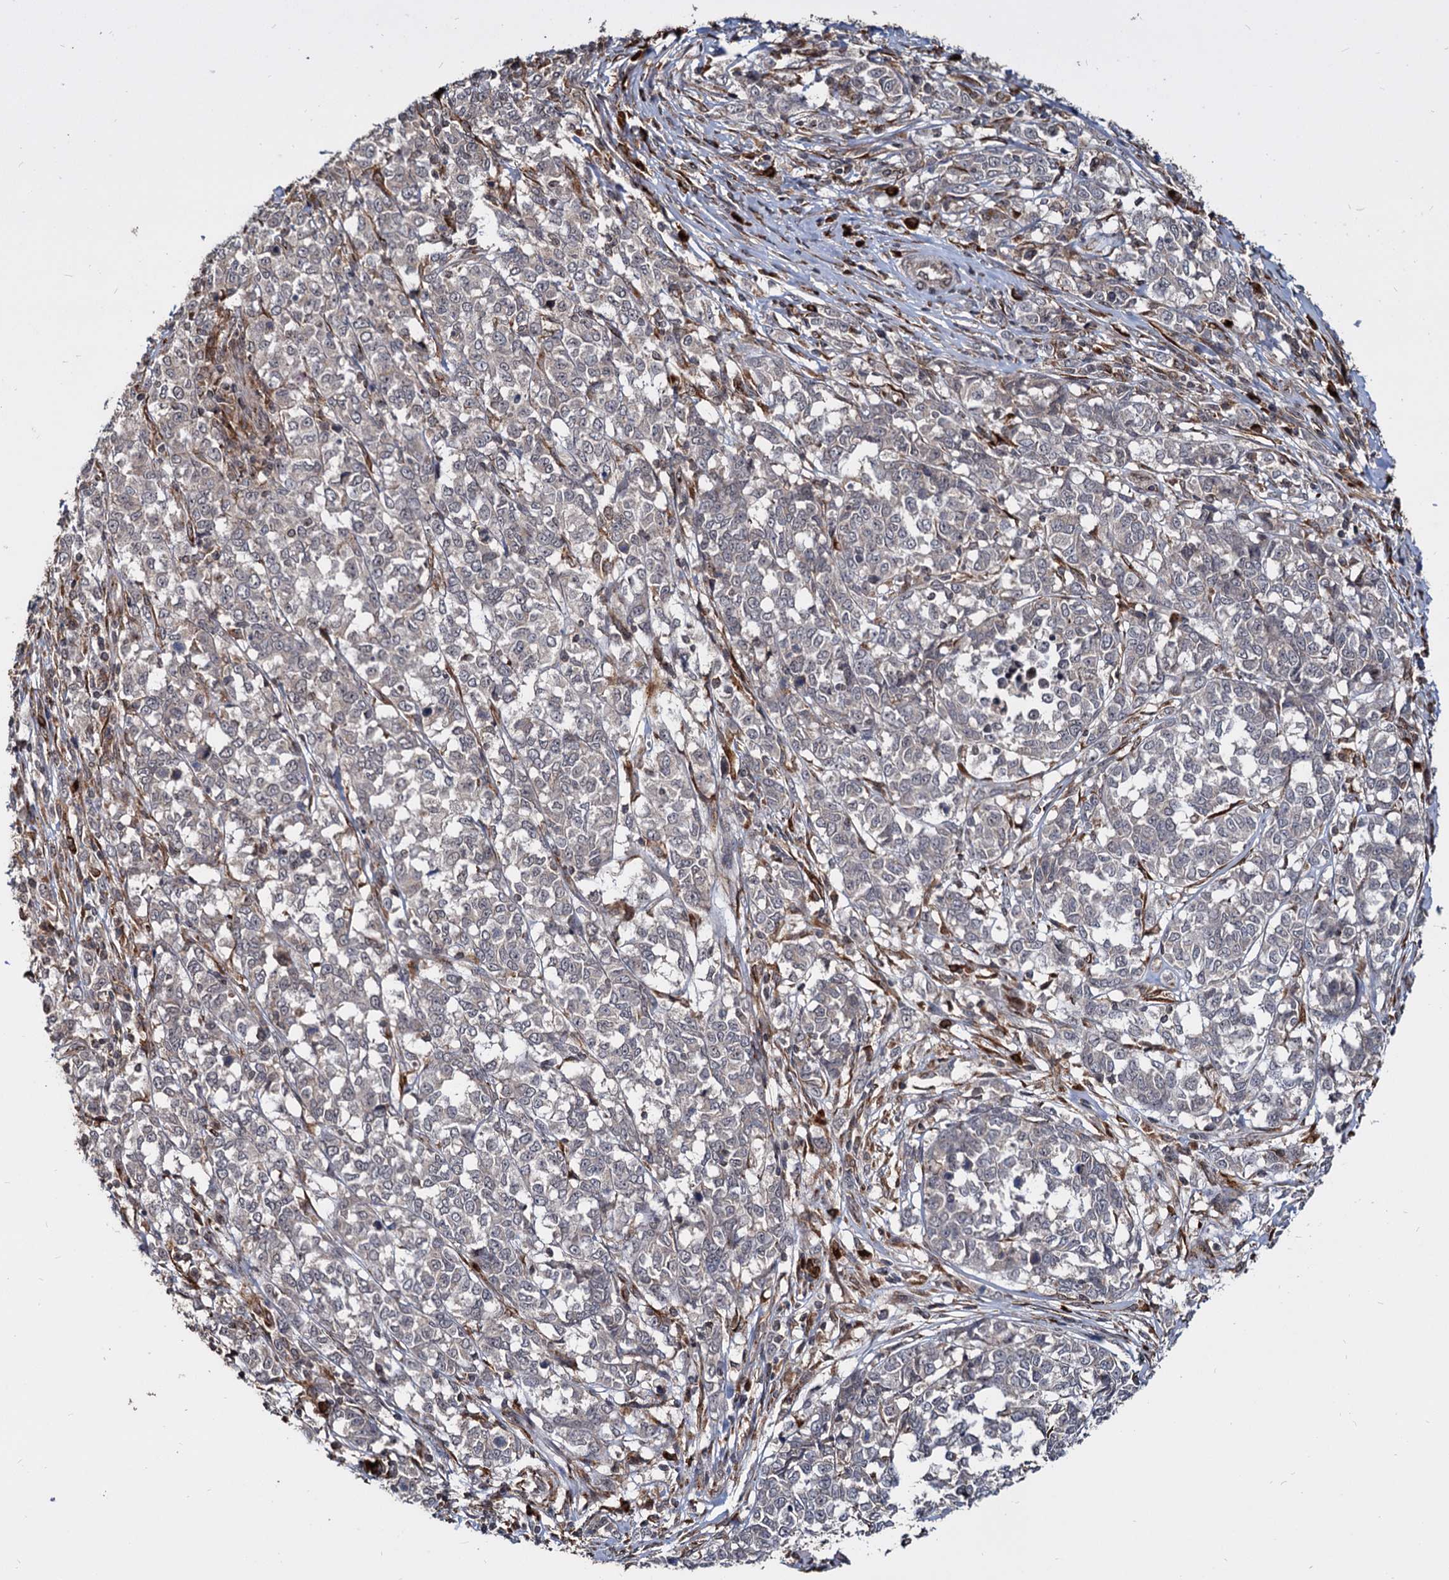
{"staining": {"intensity": "negative", "quantity": "none", "location": "none"}, "tissue": "melanoma", "cell_type": "Tumor cells", "image_type": "cancer", "snomed": [{"axis": "morphology", "description": "Malignant melanoma, NOS"}, {"axis": "topography", "description": "Skin"}], "caption": "Immunohistochemistry (IHC) of human melanoma demonstrates no positivity in tumor cells.", "gene": "SAAL1", "patient": {"sex": "female", "age": 72}}